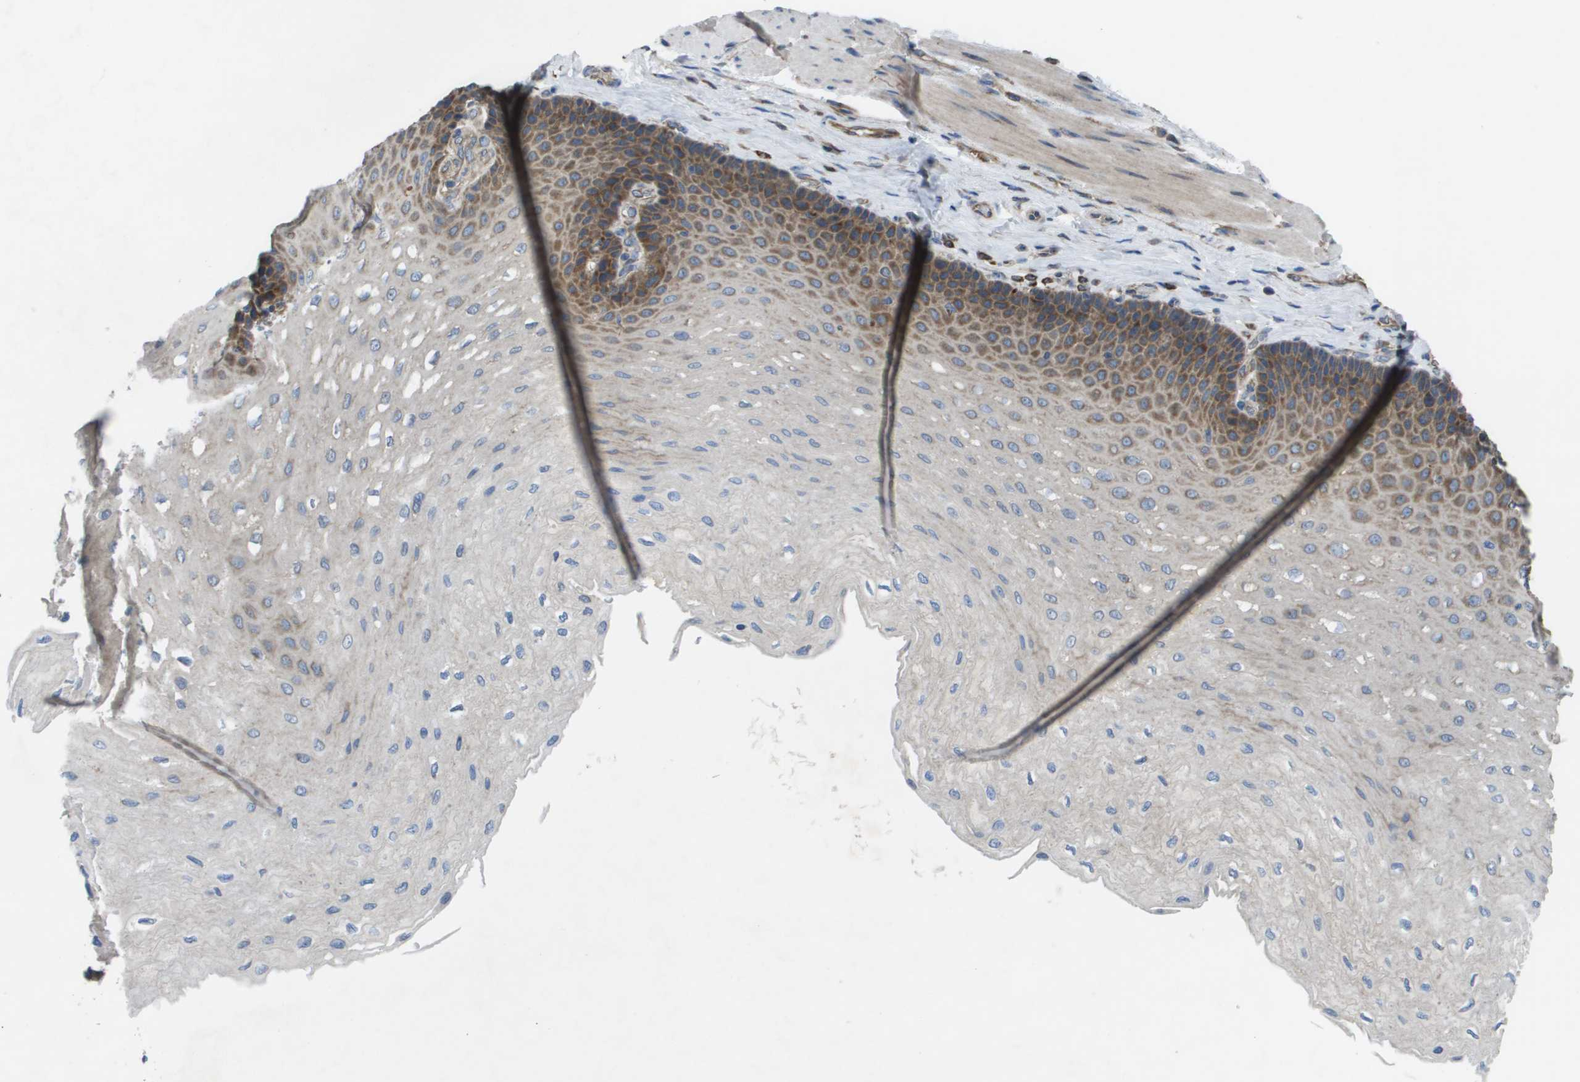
{"staining": {"intensity": "weak", "quantity": "25%-75%", "location": "cytoplasmic/membranous"}, "tissue": "esophagus", "cell_type": "Squamous epithelial cells", "image_type": "normal", "snomed": [{"axis": "morphology", "description": "Normal tissue, NOS"}, {"axis": "topography", "description": "Esophagus"}], "caption": "About 25%-75% of squamous epithelial cells in normal human esophagus display weak cytoplasmic/membranous protein staining as visualized by brown immunohistochemical staining.", "gene": "CLCN2", "patient": {"sex": "female", "age": 72}}